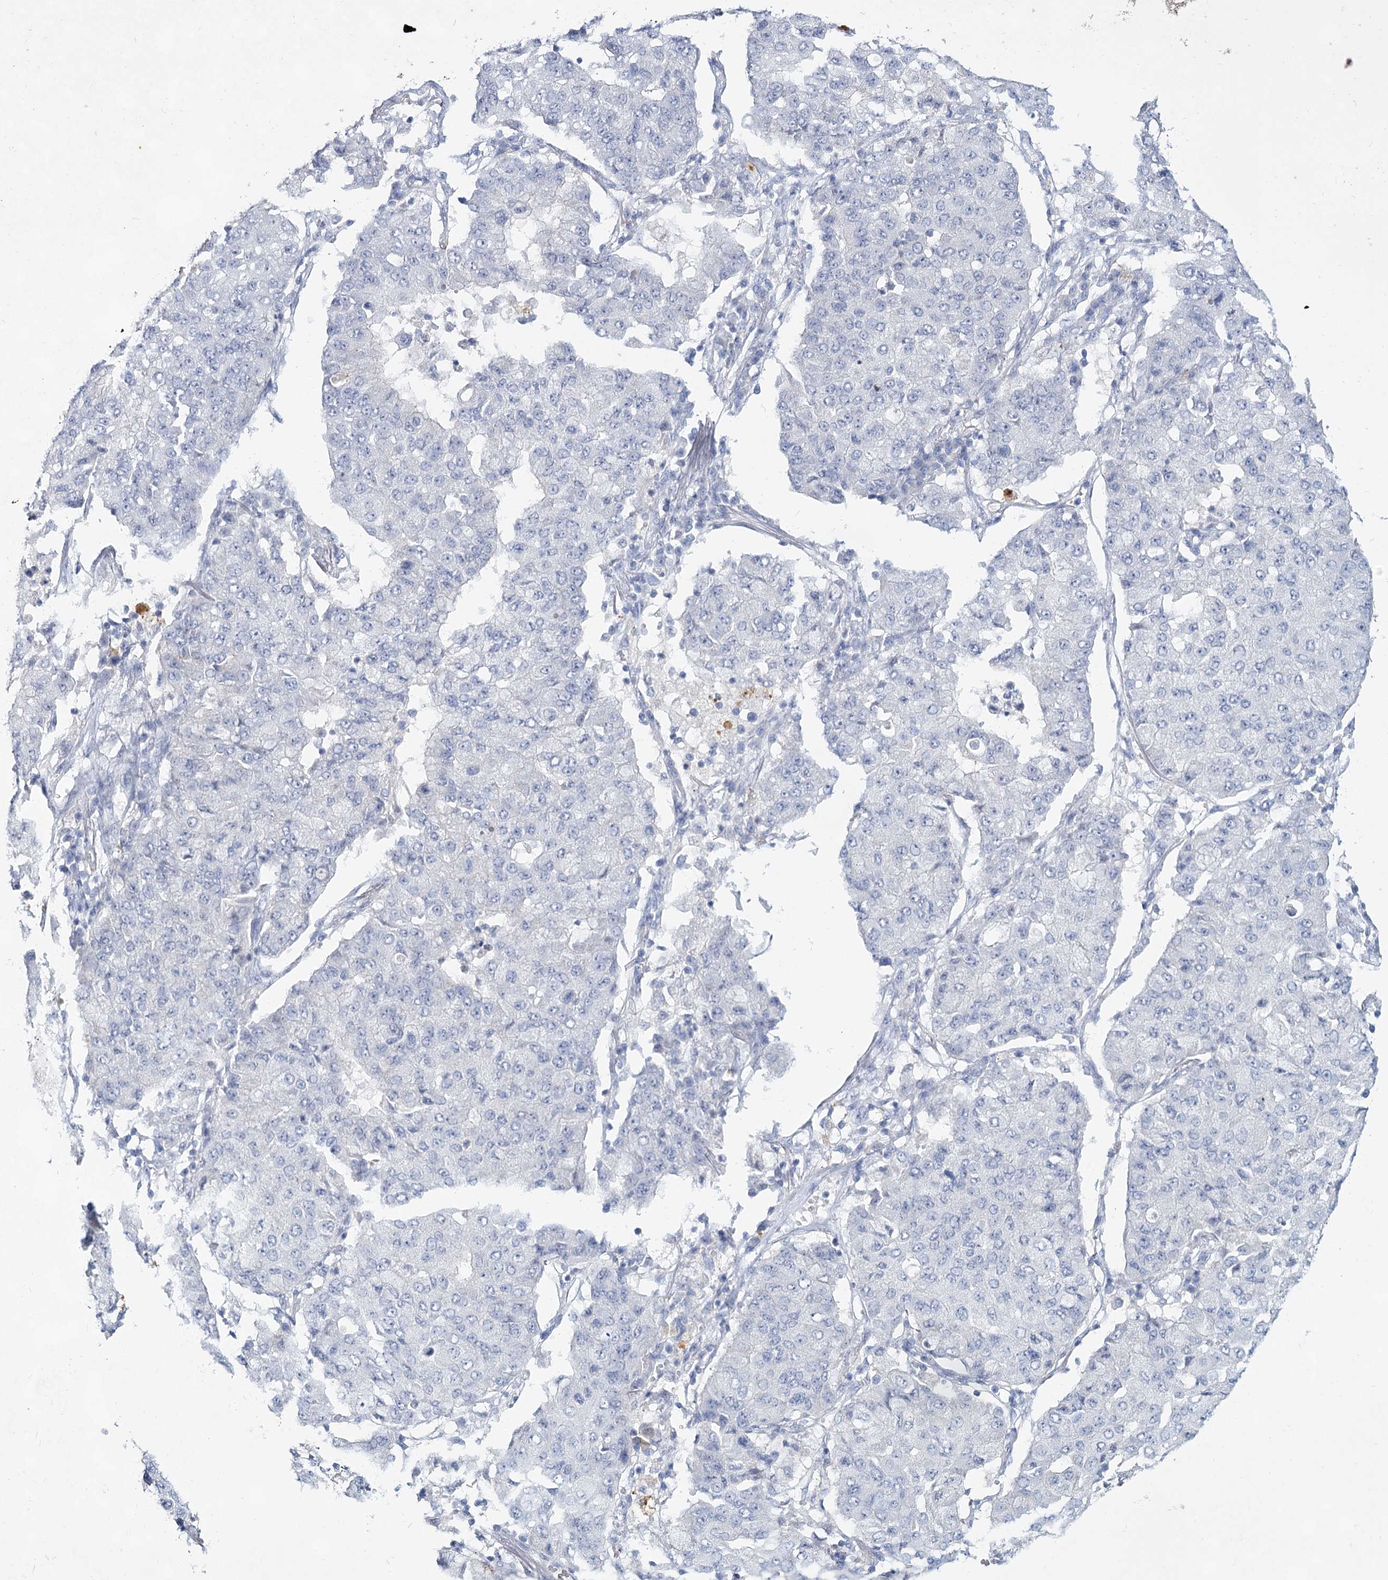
{"staining": {"intensity": "negative", "quantity": "none", "location": "none"}, "tissue": "lung cancer", "cell_type": "Tumor cells", "image_type": "cancer", "snomed": [{"axis": "morphology", "description": "Squamous cell carcinoma, NOS"}, {"axis": "topography", "description": "Lung"}], "caption": "This is an immunohistochemistry (IHC) micrograph of lung squamous cell carcinoma. There is no staining in tumor cells.", "gene": "CCDC73", "patient": {"sex": "male", "age": 74}}